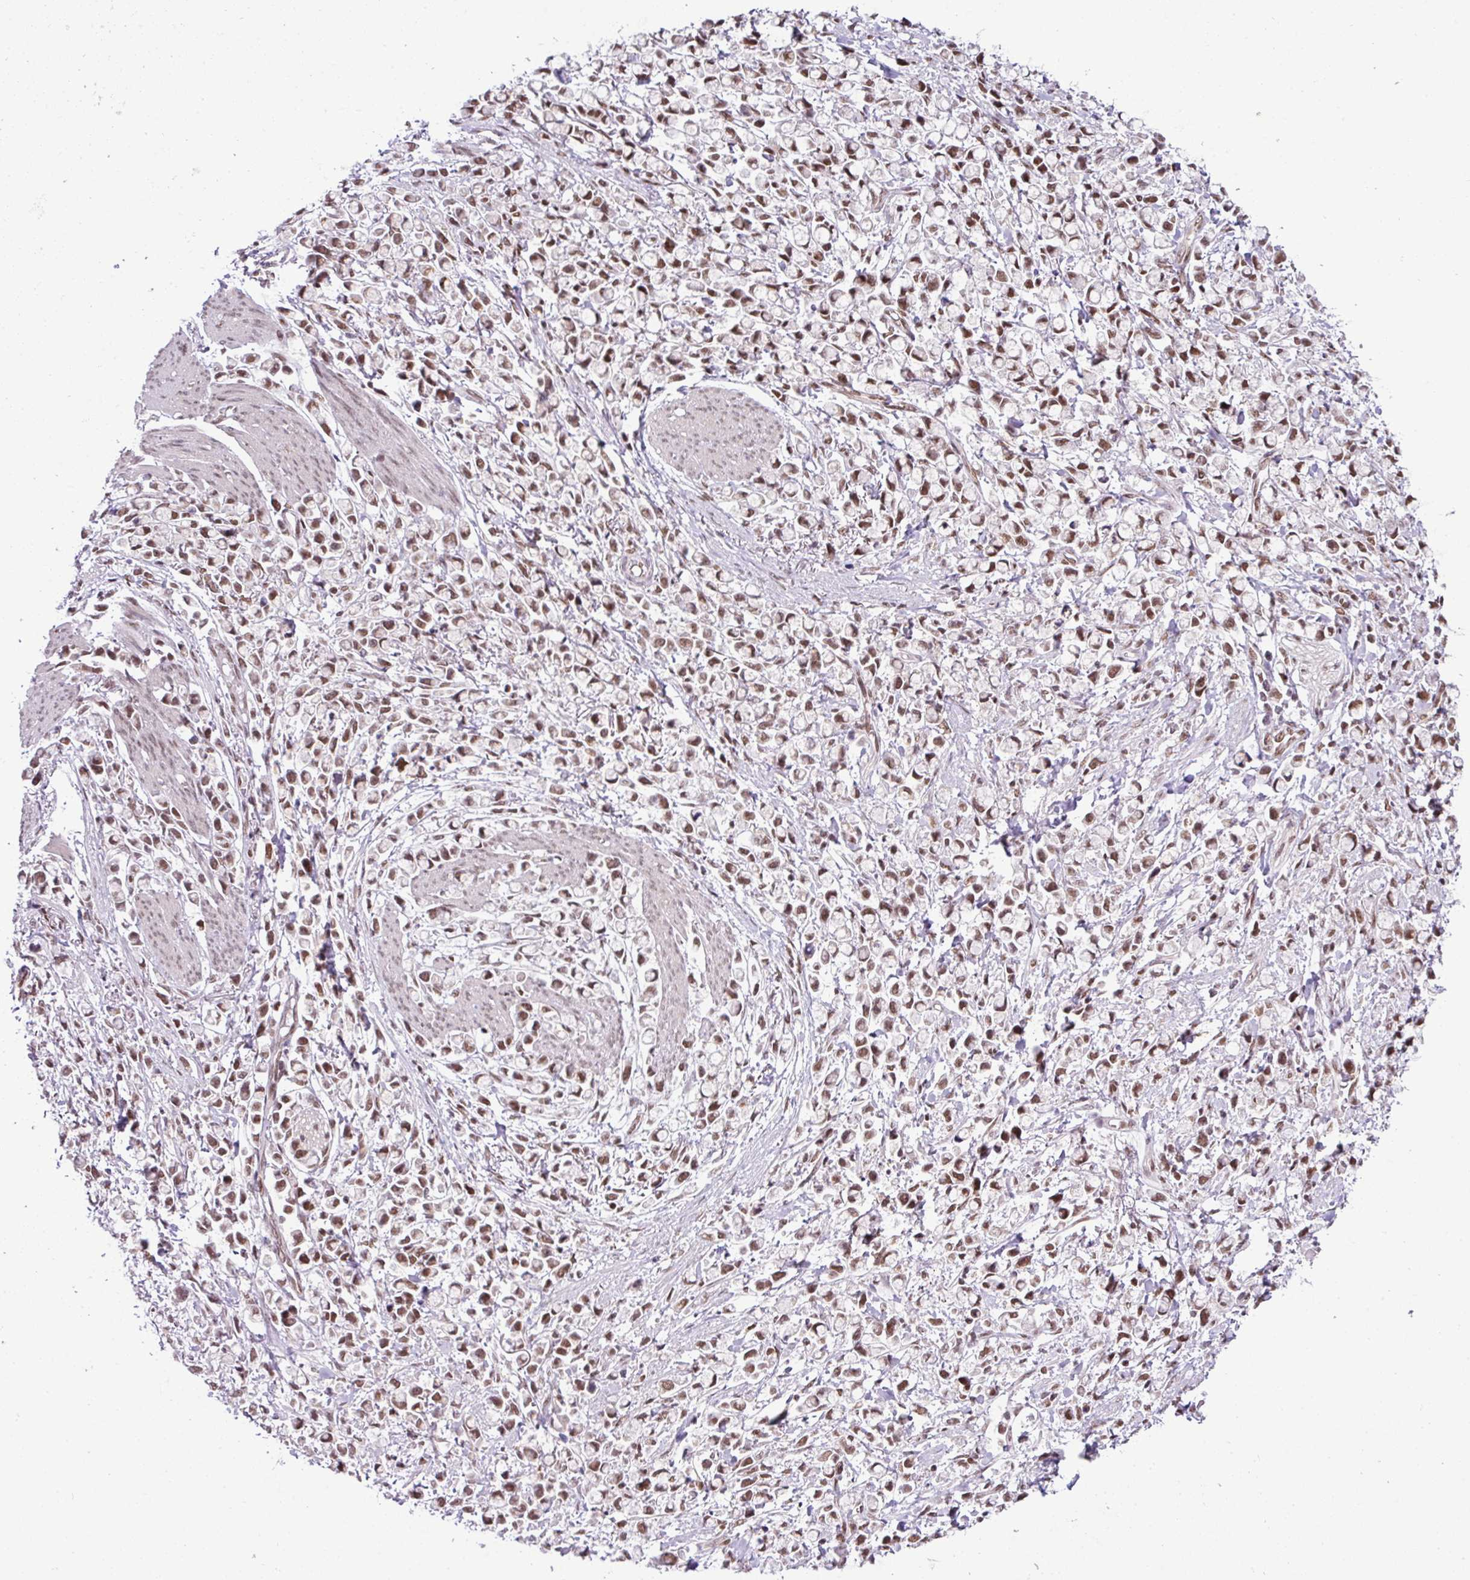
{"staining": {"intensity": "moderate", "quantity": ">75%", "location": "nuclear"}, "tissue": "stomach cancer", "cell_type": "Tumor cells", "image_type": "cancer", "snomed": [{"axis": "morphology", "description": "Adenocarcinoma, NOS"}, {"axis": "topography", "description": "Stomach"}], "caption": "Human stomach cancer (adenocarcinoma) stained with a protein marker demonstrates moderate staining in tumor cells.", "gene": "PGAP4", "patient": {"sex": "female", "age": 81}}